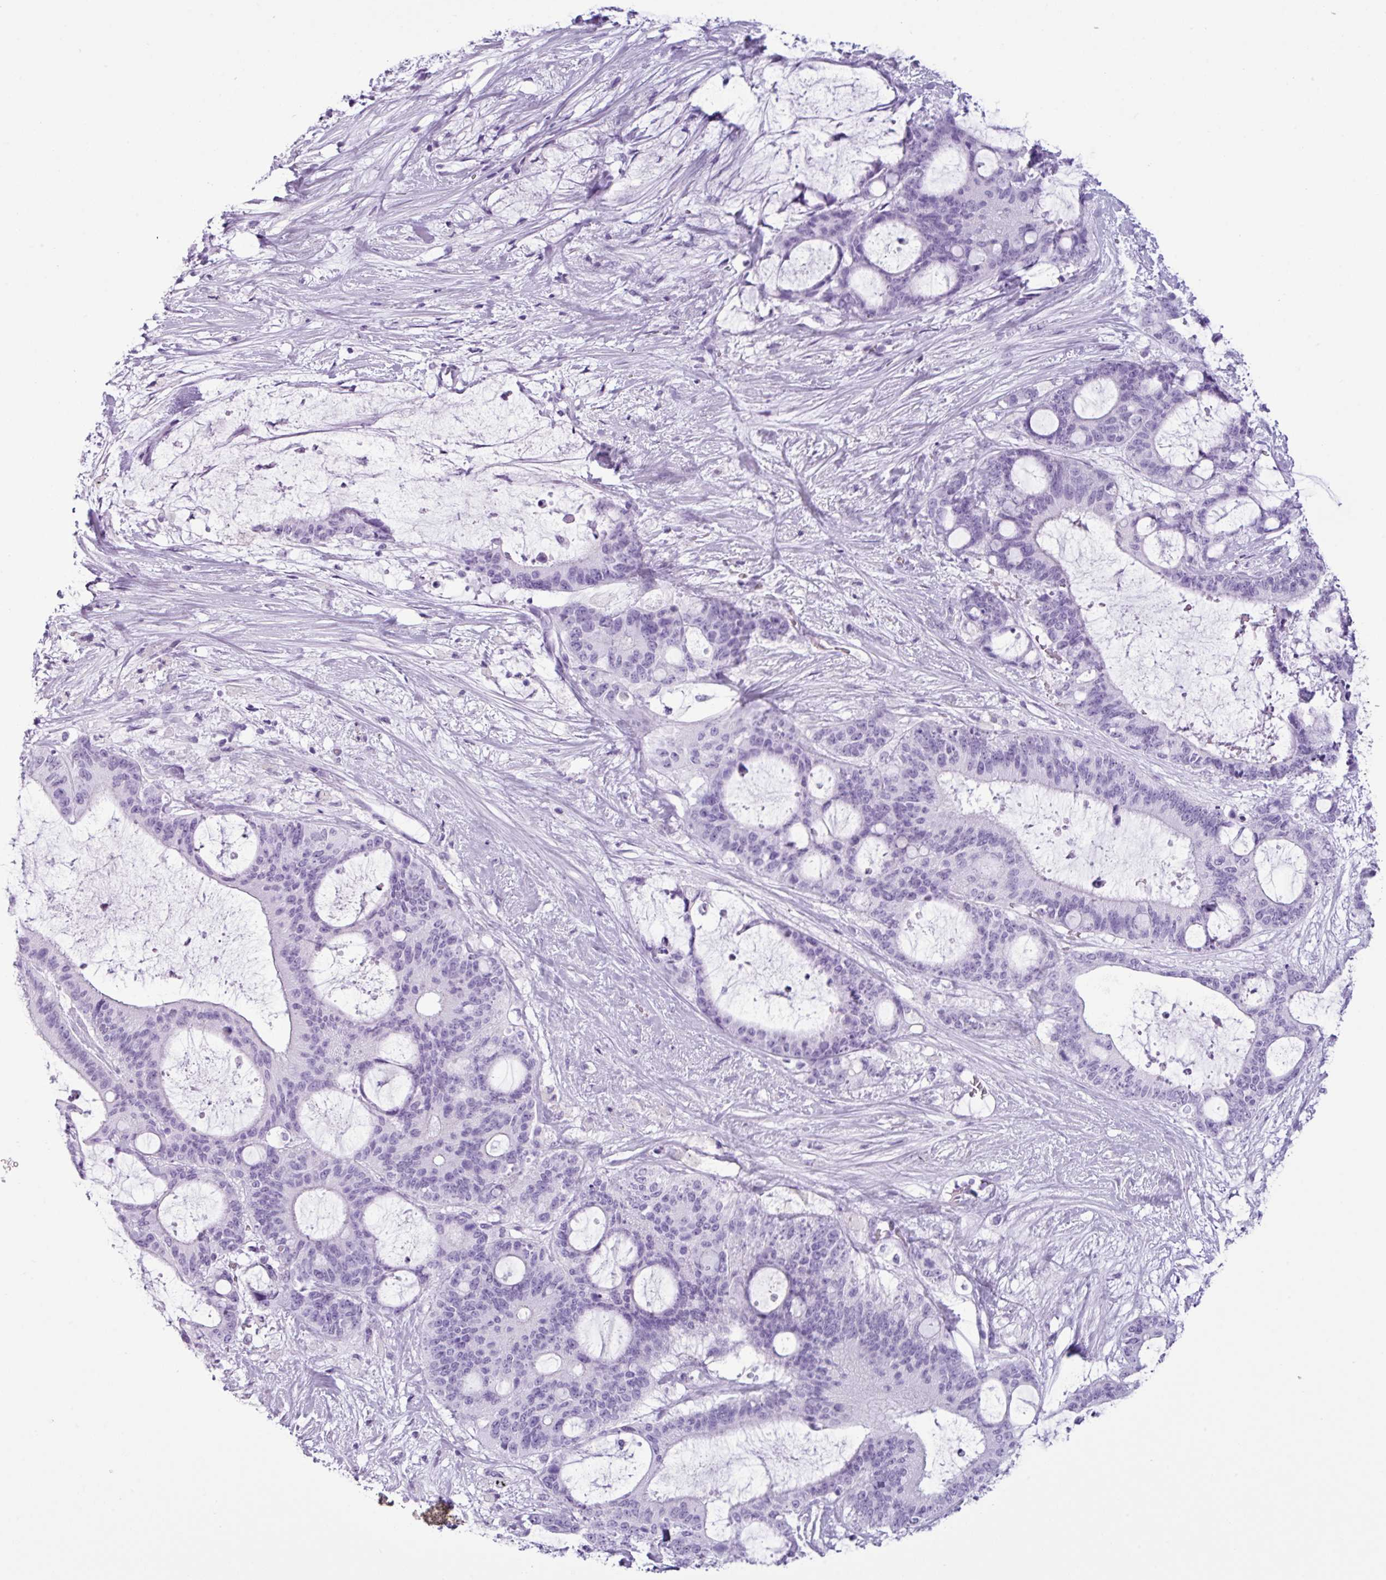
{"staining": {"intensity": "negative", "quantity": "none", "location": "none"}, "tissue": "liver cancer", "cell_type": "Tumor cells", "image_type": "cancer", "snomed": [{"axis": "morphology", "description": "Normal tissue, NOS"}, {"axis": "morphology", "description": "Cholangiocarcinoma"}, {"axis": "topography", "description": "Liver"}, {"axis": "topography", "description": "Peripheral nerve tissue"}], "caption": "The micrograph reveals no staining of tumor cells in liver cholangiocarcinoma. (Brightfield microscopy of DAB immunohistochemistry (IHC) at high magnification).", "gene": "SCT", "patient": {"sex": "female", "age": 73}}